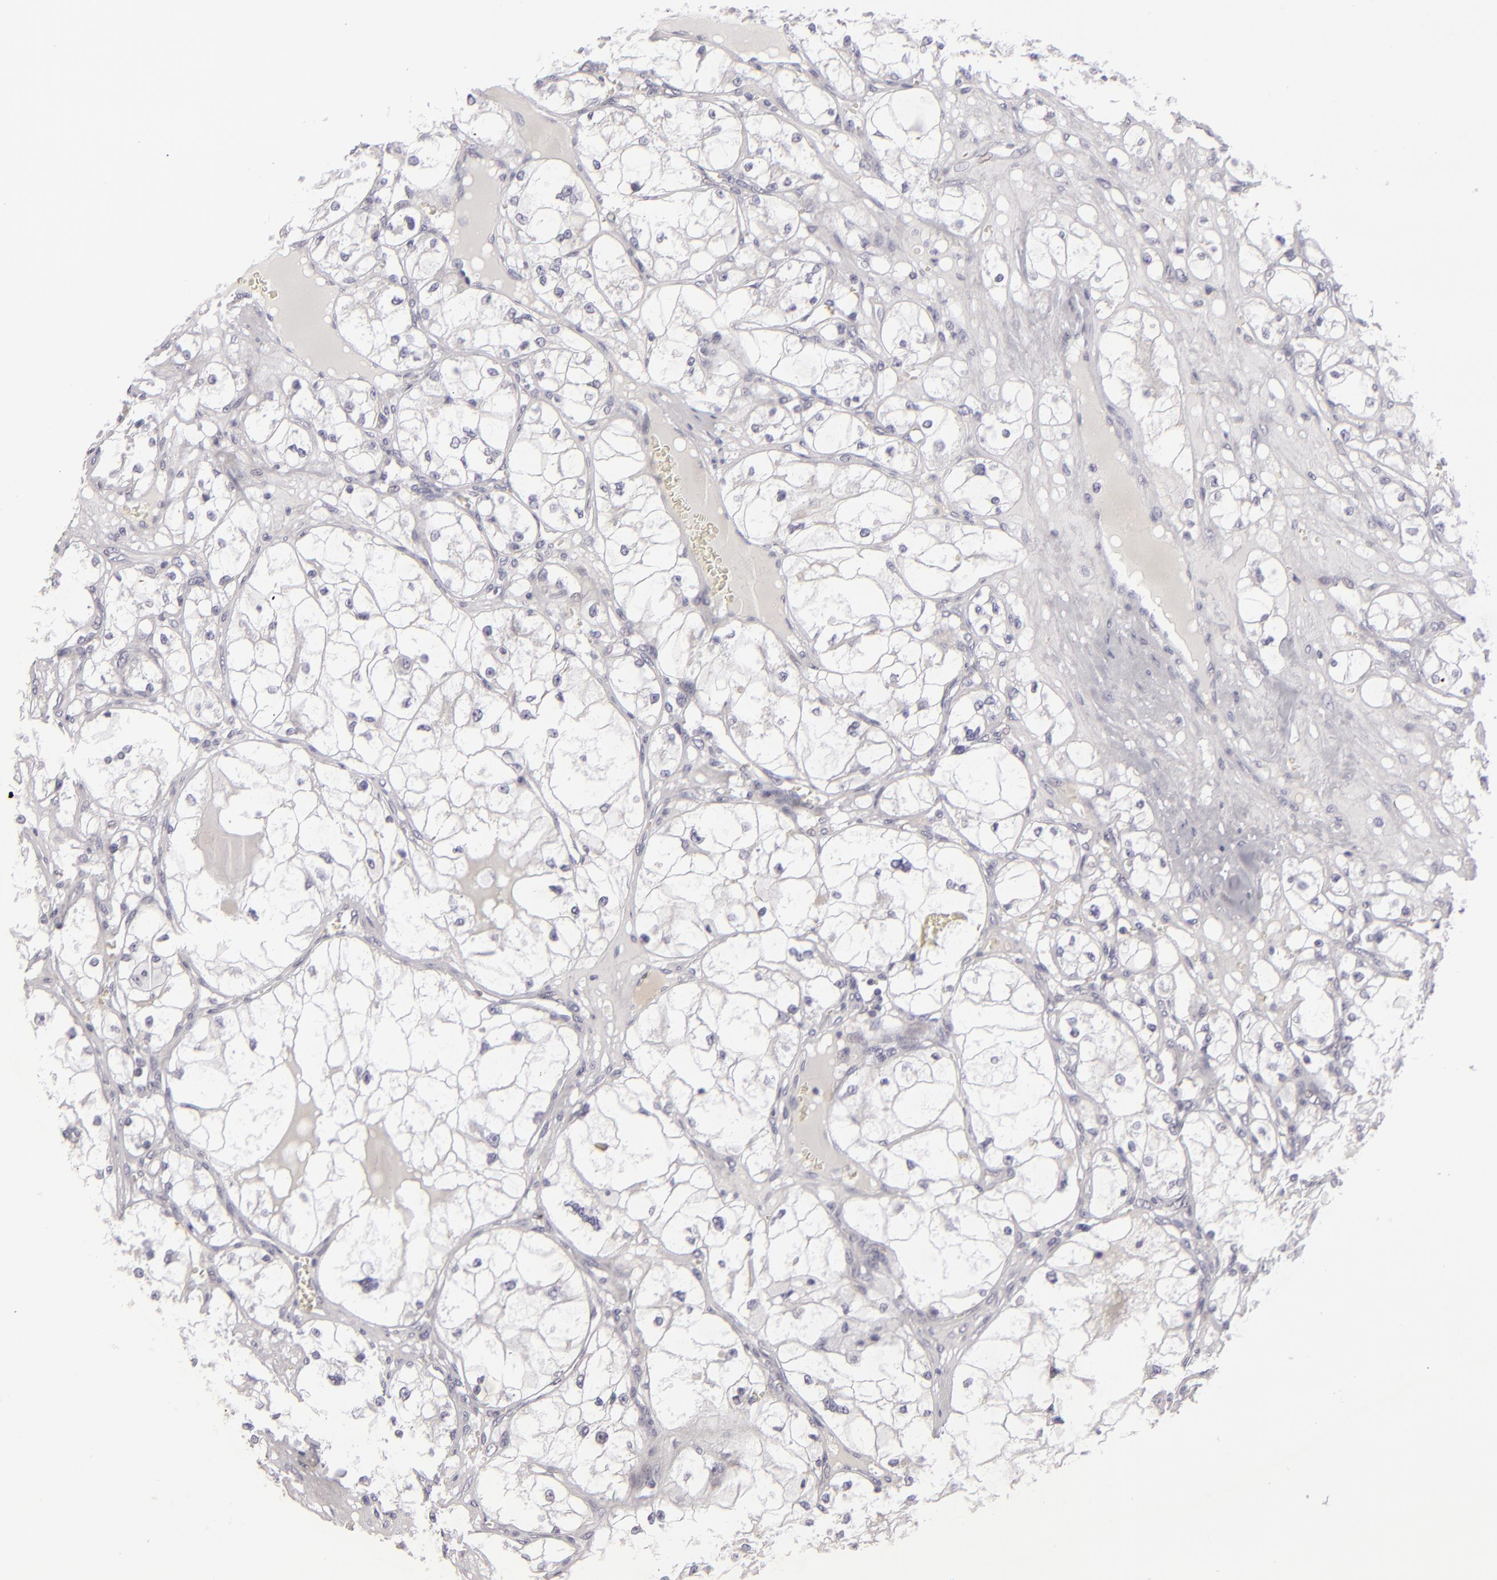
{"staining": {"intensity": "negative", "quantity": "none", "location": "none"}, "tissue": "renal cancer", "cell_type": "Tumor cells", "image_type": "cancer", "snomed": [{"axis": "morphology", "description": "Adenocarcinoma, NOS"}, {"axis": "topography", "description": "Kidney"}], "caption": "Tumor cells show no significant protein staining in renal cancer.", "gene": "JUP", "patient": {"sex": "male", "age": 61}}